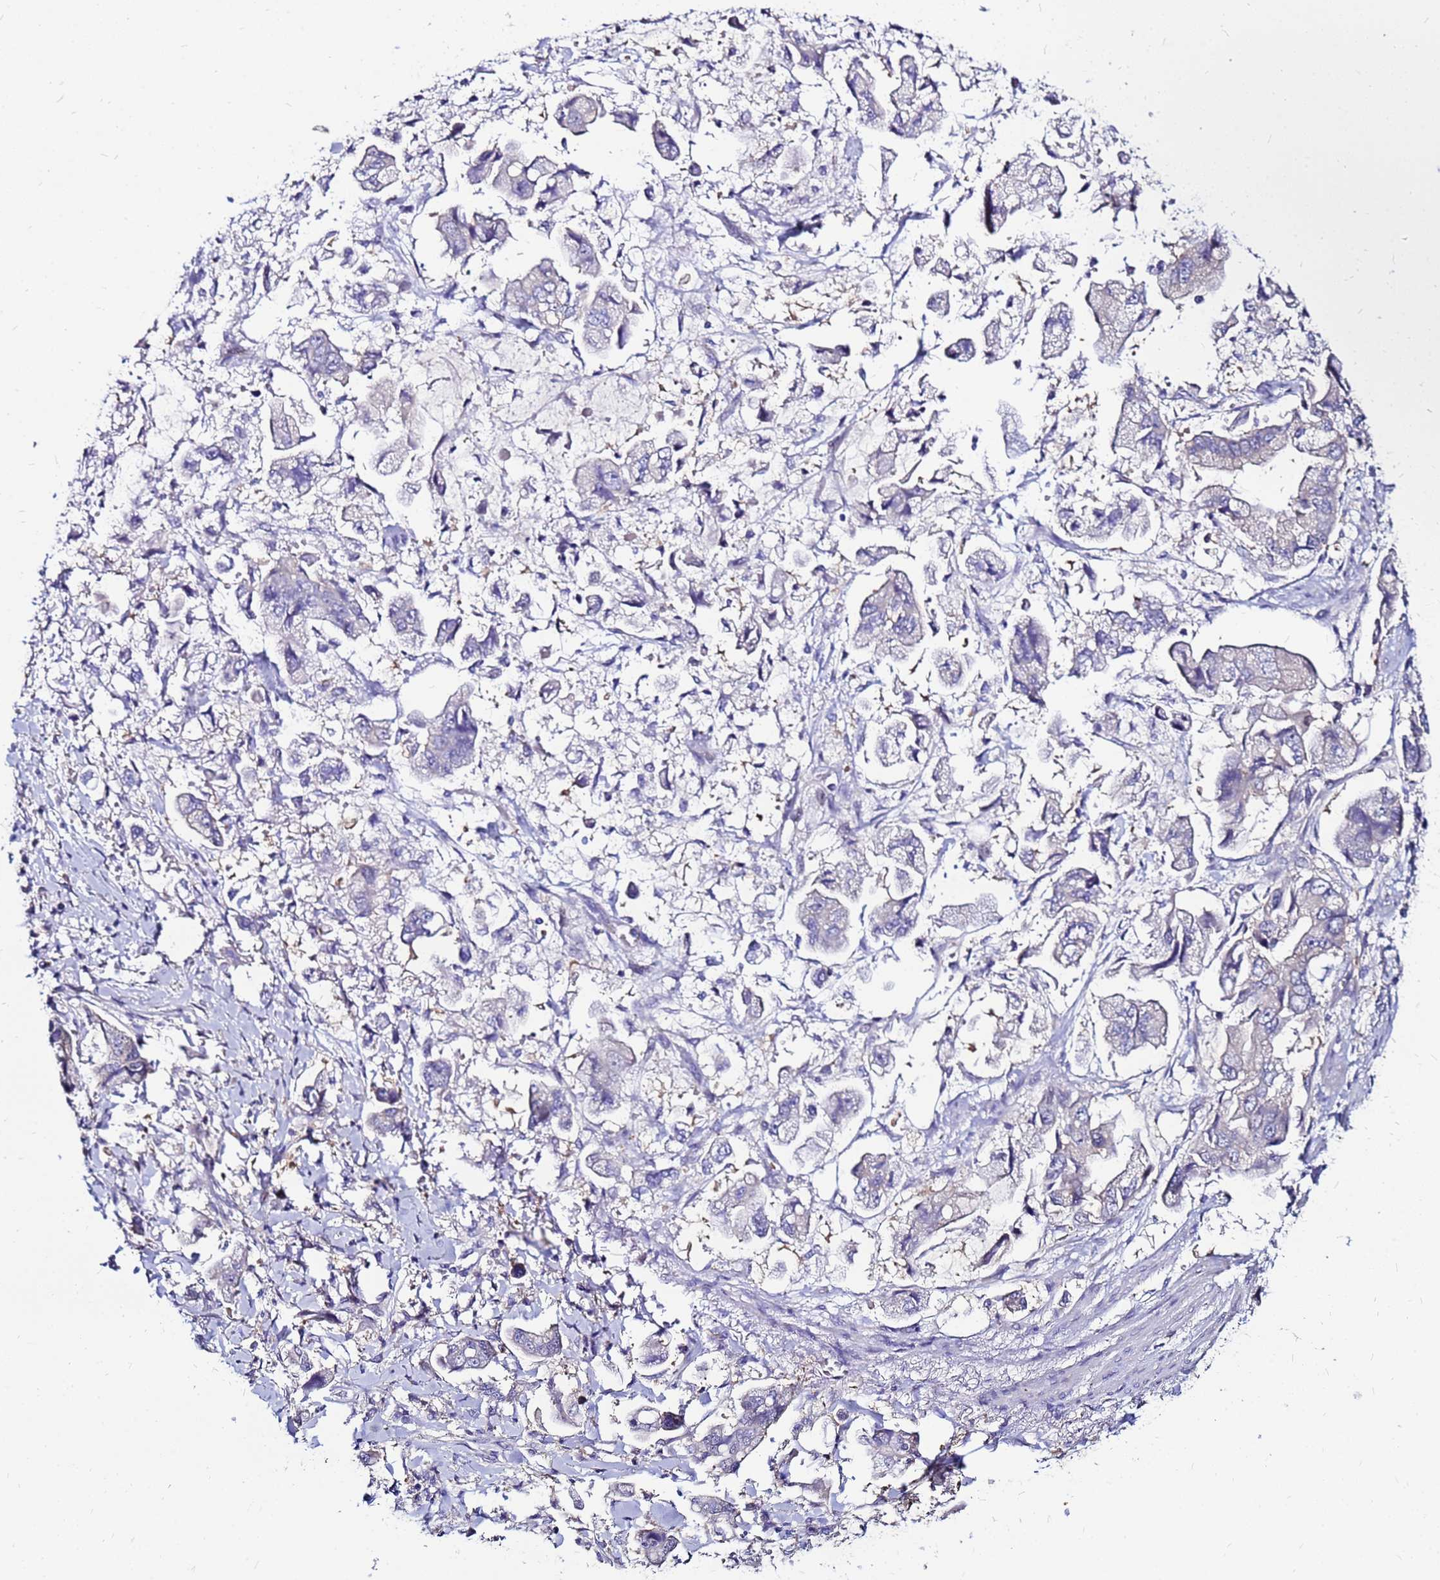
{"staining": {"intensity": "negative", "quantity": "none", "location": "none"}, "tissue": "stomach cancer", "cell_type": "Tumor cells", "image_type": "cancer", "snomed": [{"axis": "morphology", "description": "Adenocarcinoma, NOS"}, {"axis": "topography", "description": "Stomach"}], "caption": "Adenocarcinoma (stomach) was stained to show a protein in brown. There is no significant staining in tumor cells. (IHC, brightfield microscopy, high magnification).", "gene": "ARHGEF5", "patient": {"sex": "male", "age": 62}}